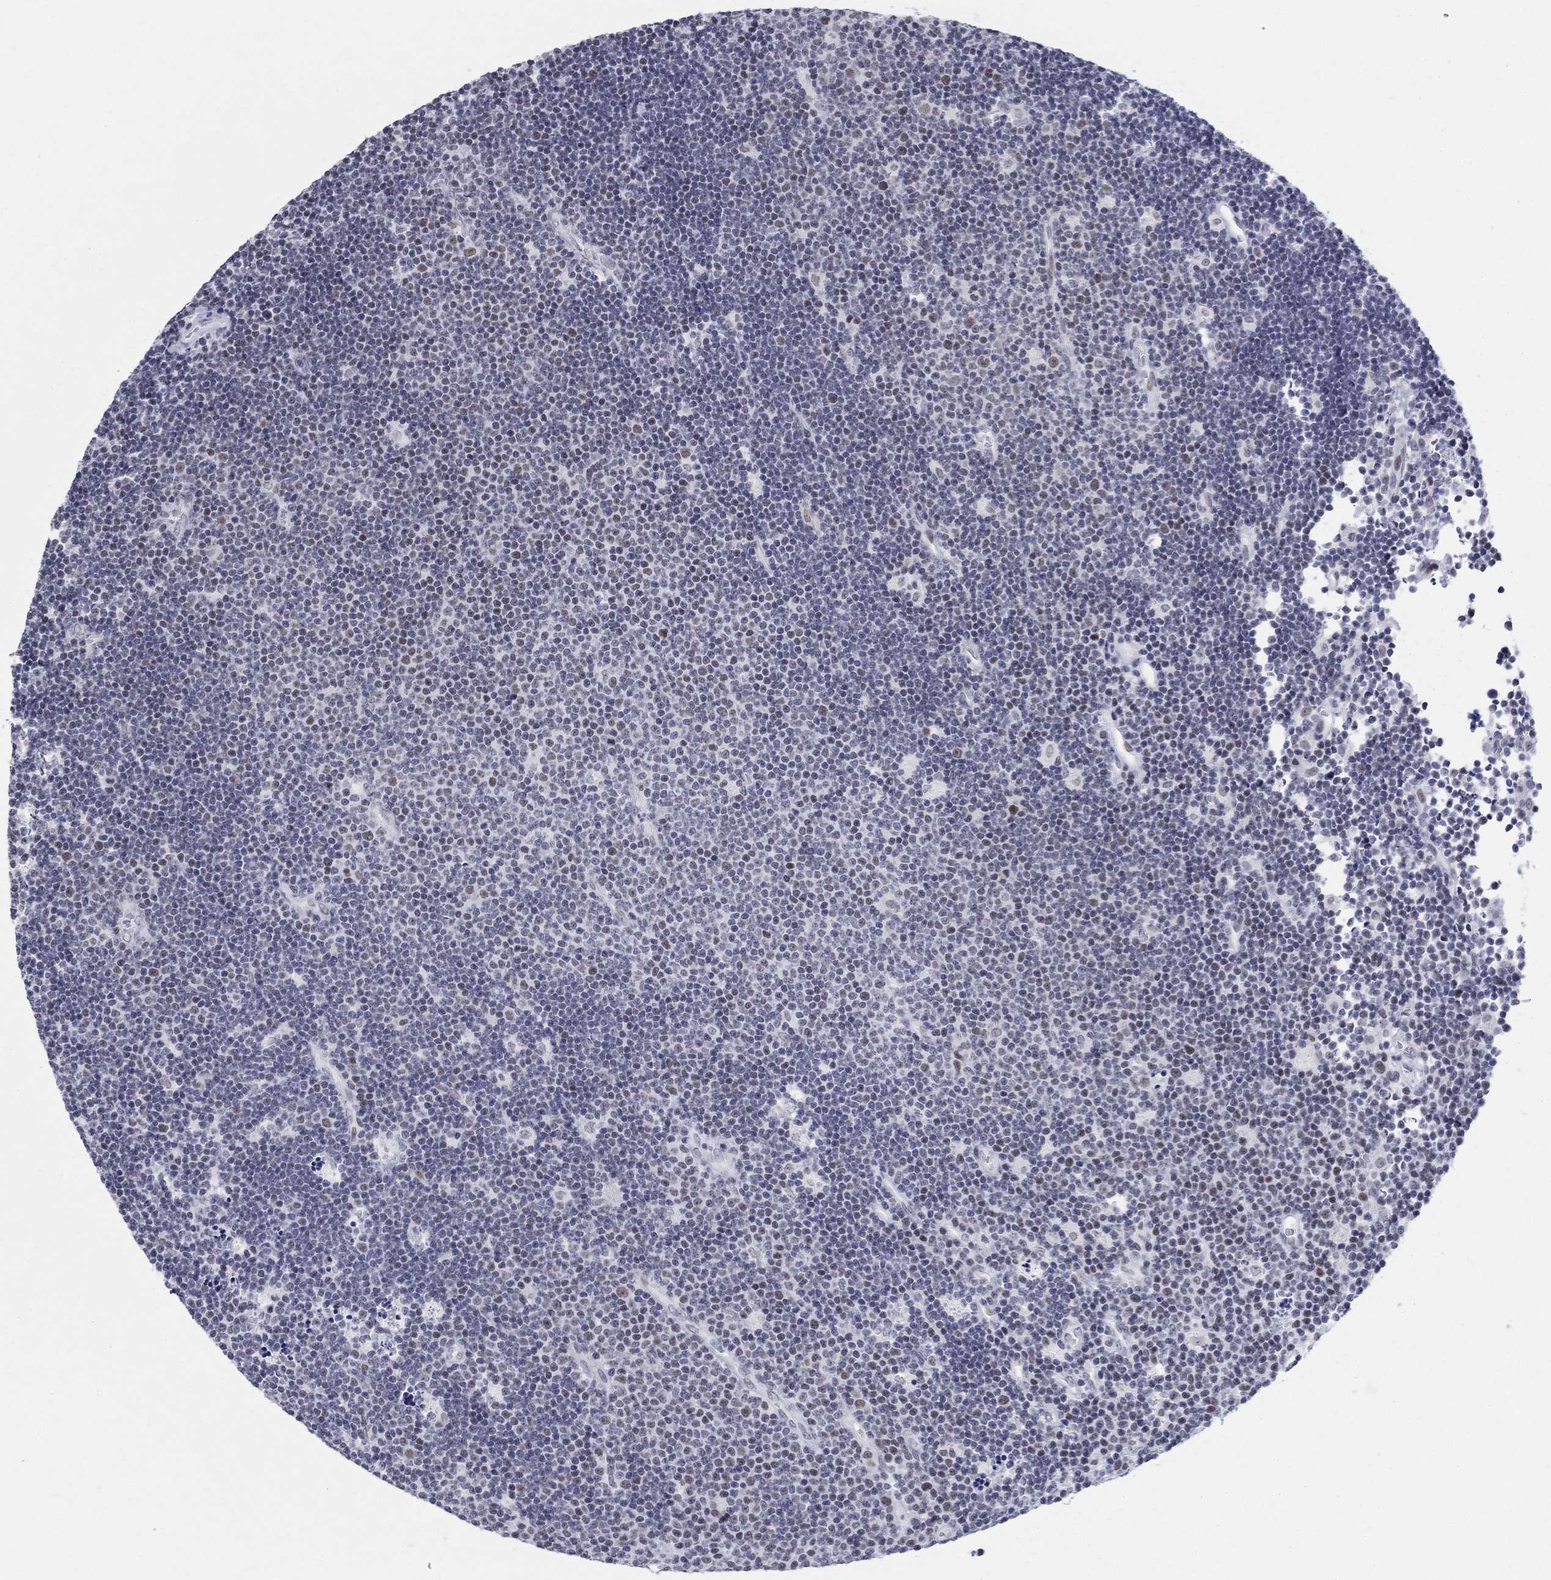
{"staining": {"intensity": "weak", "quantity": "<25%", "location": "nuclear"}, "tissue": "lymphoma", "cell_type": "Tumor cells", "image_type": "cancer", "snomed": [{"axis": "morphology", "description": "Malignant lymphoma, non-Hodgkin's type, Low grade"}, {"axis": "topography", "description": "Brain"}], "caption": "DAB immunohistochemical staining of malignant lymphoma, non-Hodgkin's type (low-grade) reveals no significant positivity in tumor cells.", "gene": "BHLHE22", "patient": {"sex": "female", "age": 66}}